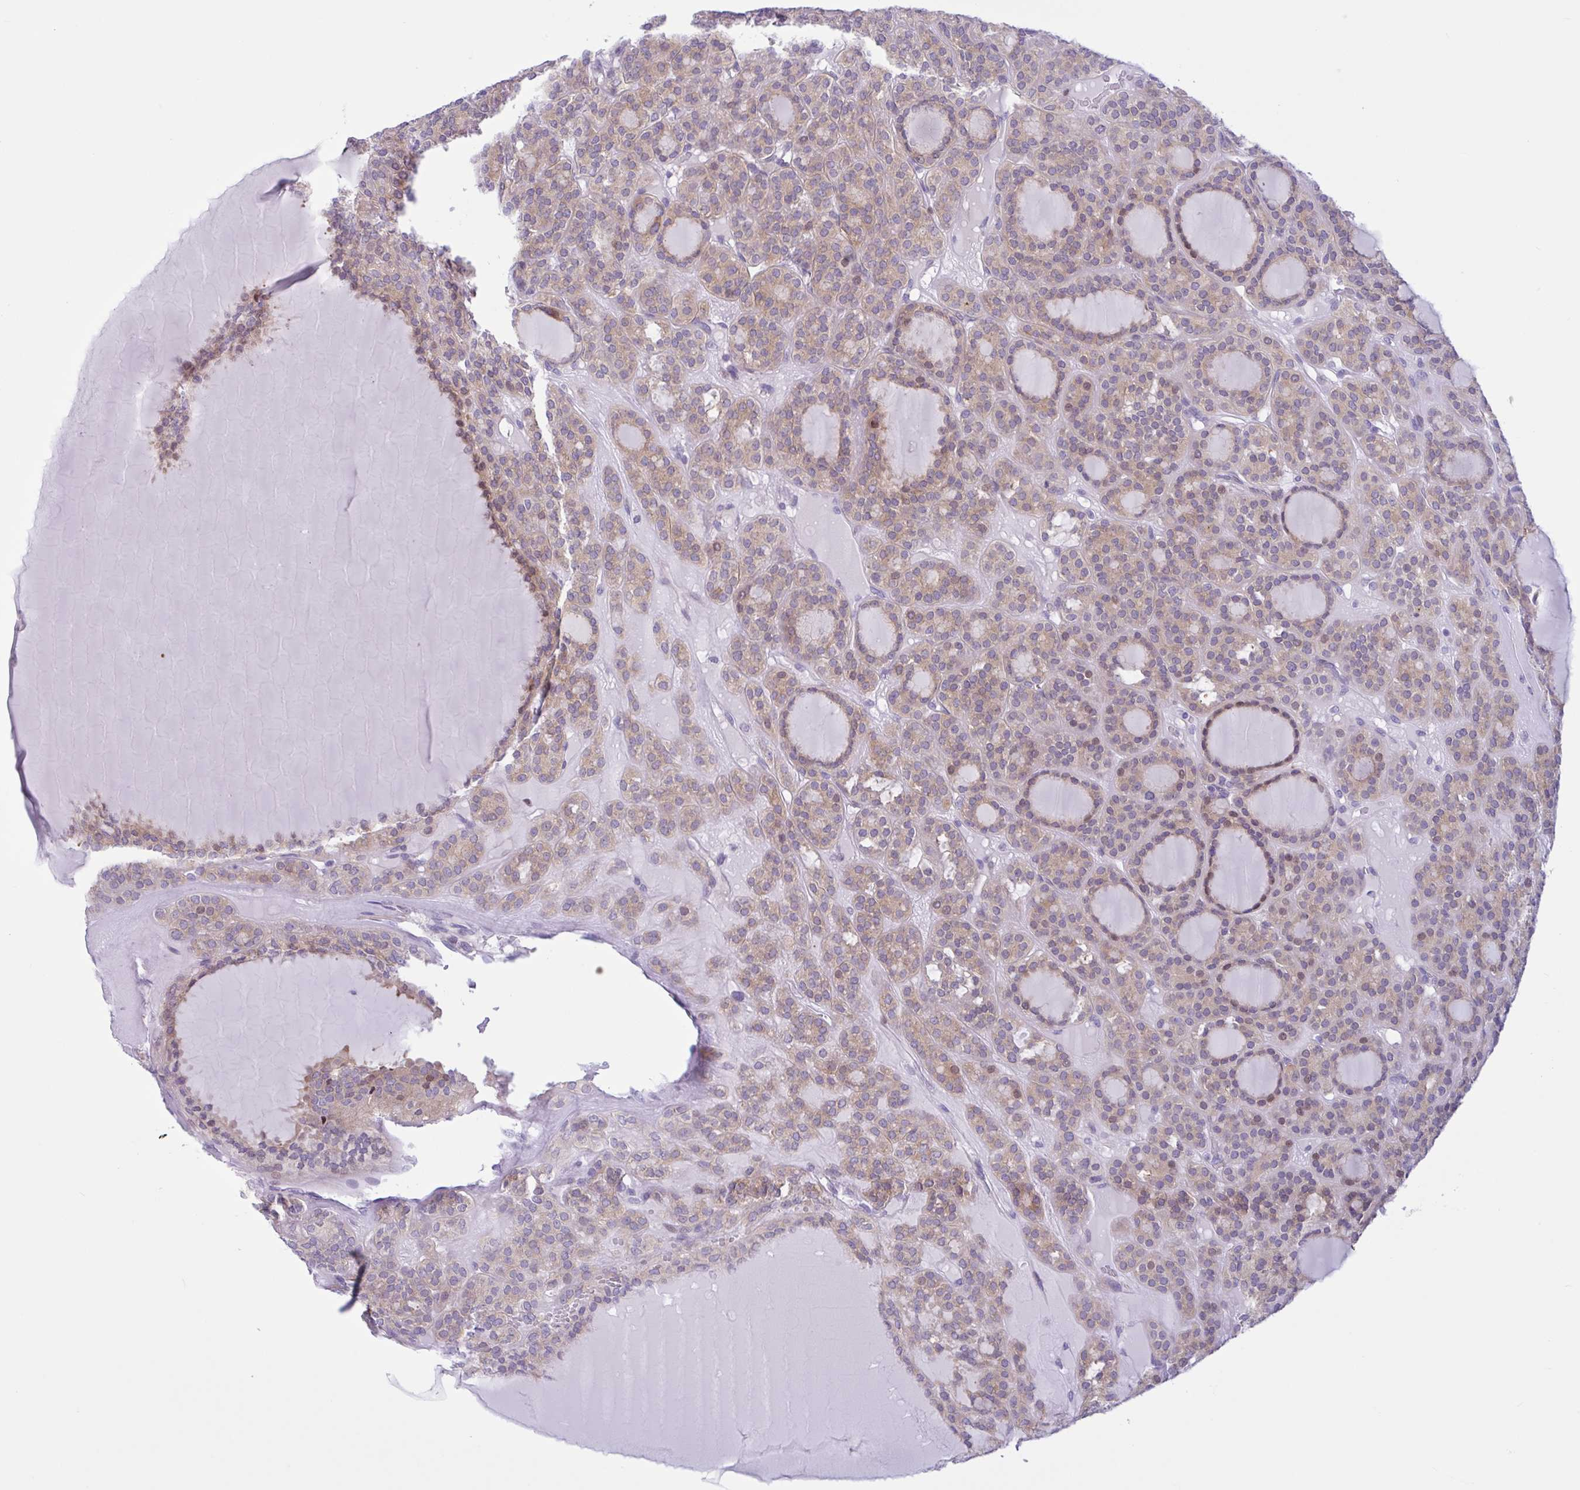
{"staining": {"intensity": "weak", "quantity": ">75%", "location": "cytoplasmic/membranous"}, "tissue": "thyroid cancer", "cell_type": "Tumor cells", "image_type": "cancer", "snomed": [{"axis": "morphology", "description": "Follicular adenoma carcinoma, NOS"}, {"axis": "topography", "description": "Thyroid gland"}], "caption": "Thyroid follicular adenoma carcinoma stained with DAB (3,3'-diaminobenzidine) IHC displays low levels of weak cytoplasmic/membranous staining in about >75% of tumor cells.", "gene": "AHCYL2", "patient": {"sex": "female", "age": 63}}